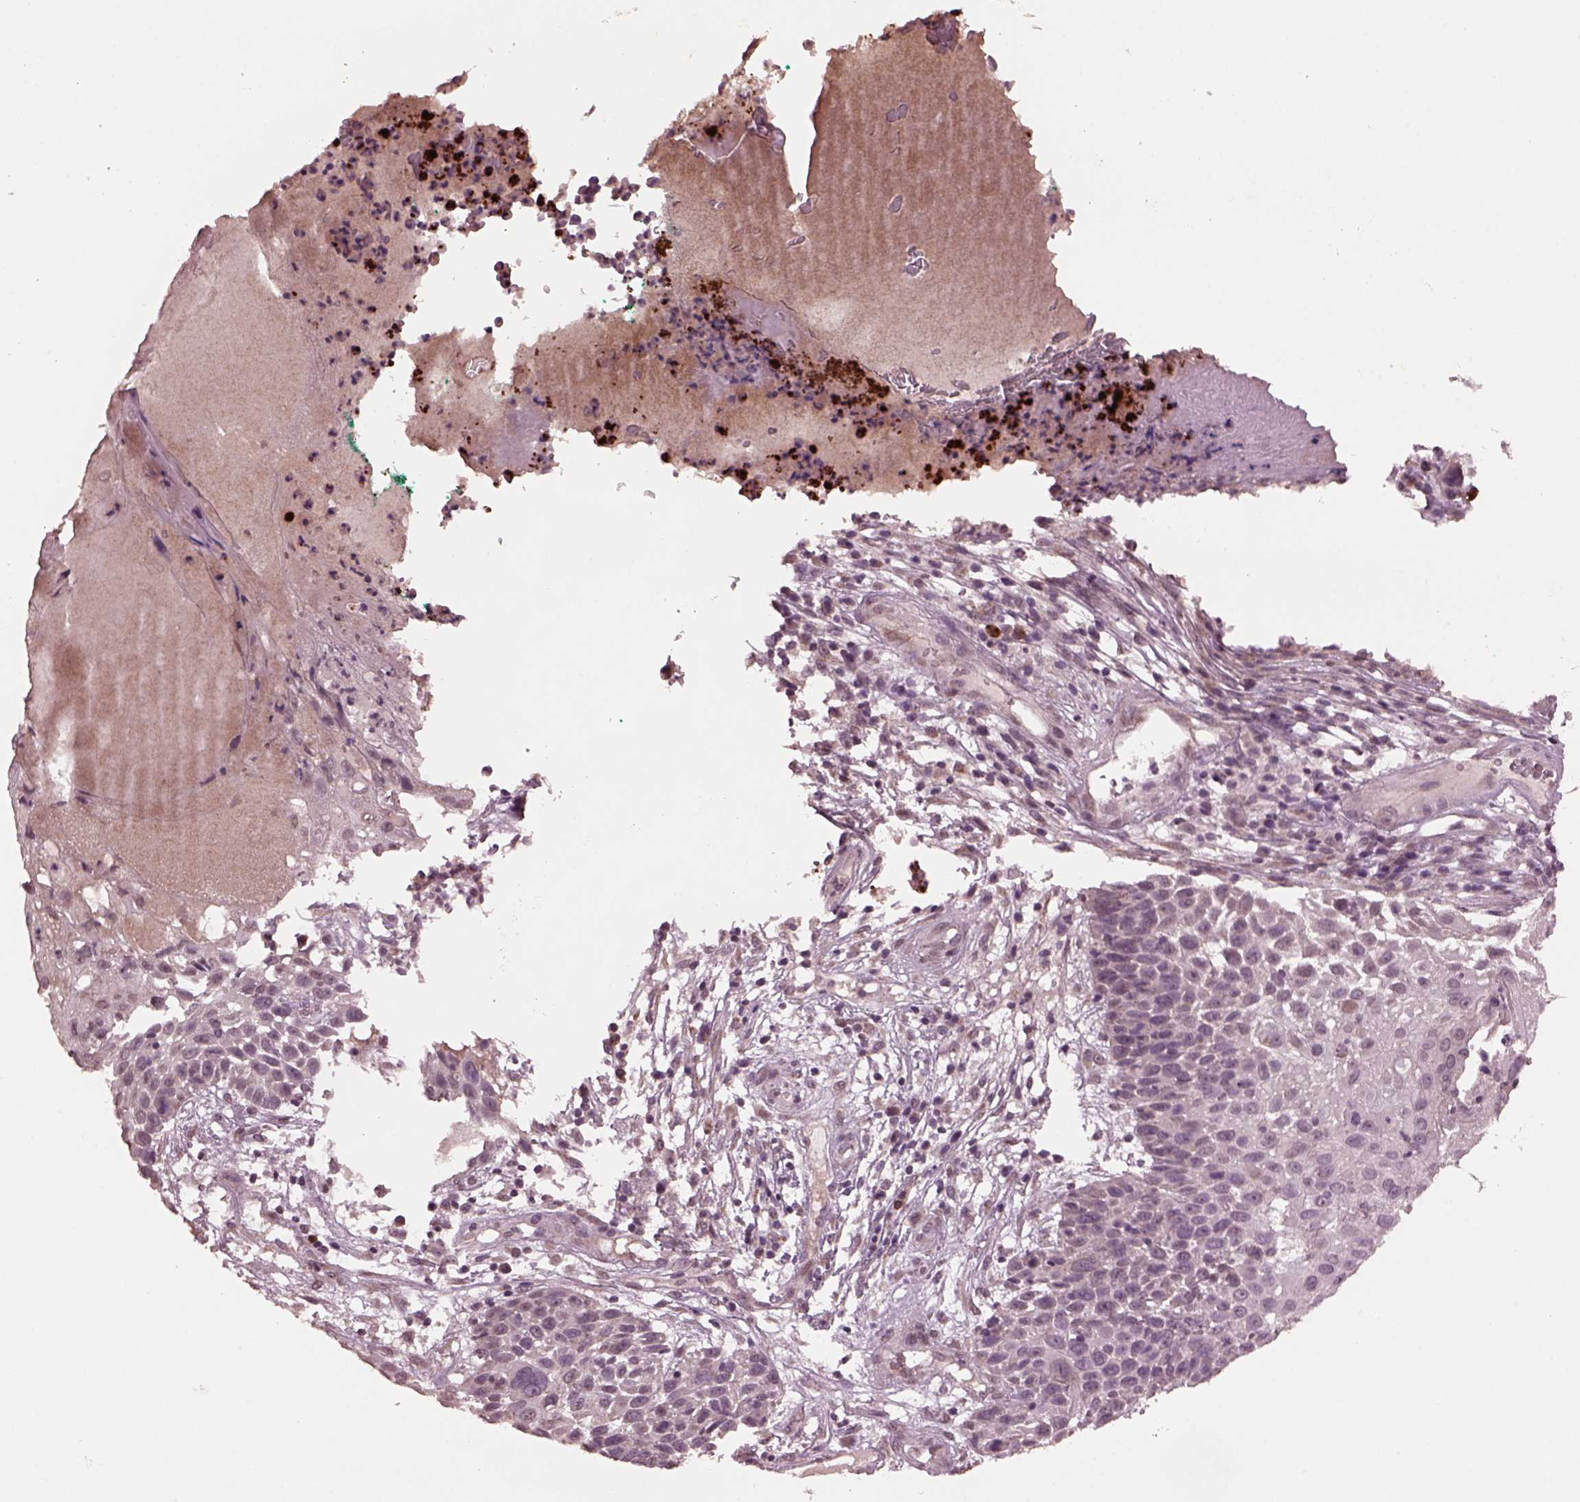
{"staining": {"intensity": "negative", "quantity": "none", "location": "none"}, "tissue": "skin cancer", "cell_type": "Tumor cells", "image_type": "cancer", "snomed": [{"axis": "morphology", "description": "Squamous cell carcinoma, NOS"}, {"axis": "topography", "description": "Skin"}], "caption": "IHC of human skin cancer (squamous cell carcinoma) displays no positivity in tumor cells.", "gene": "IL18RAP", "patient": {"sex": "male", "age": 92}}